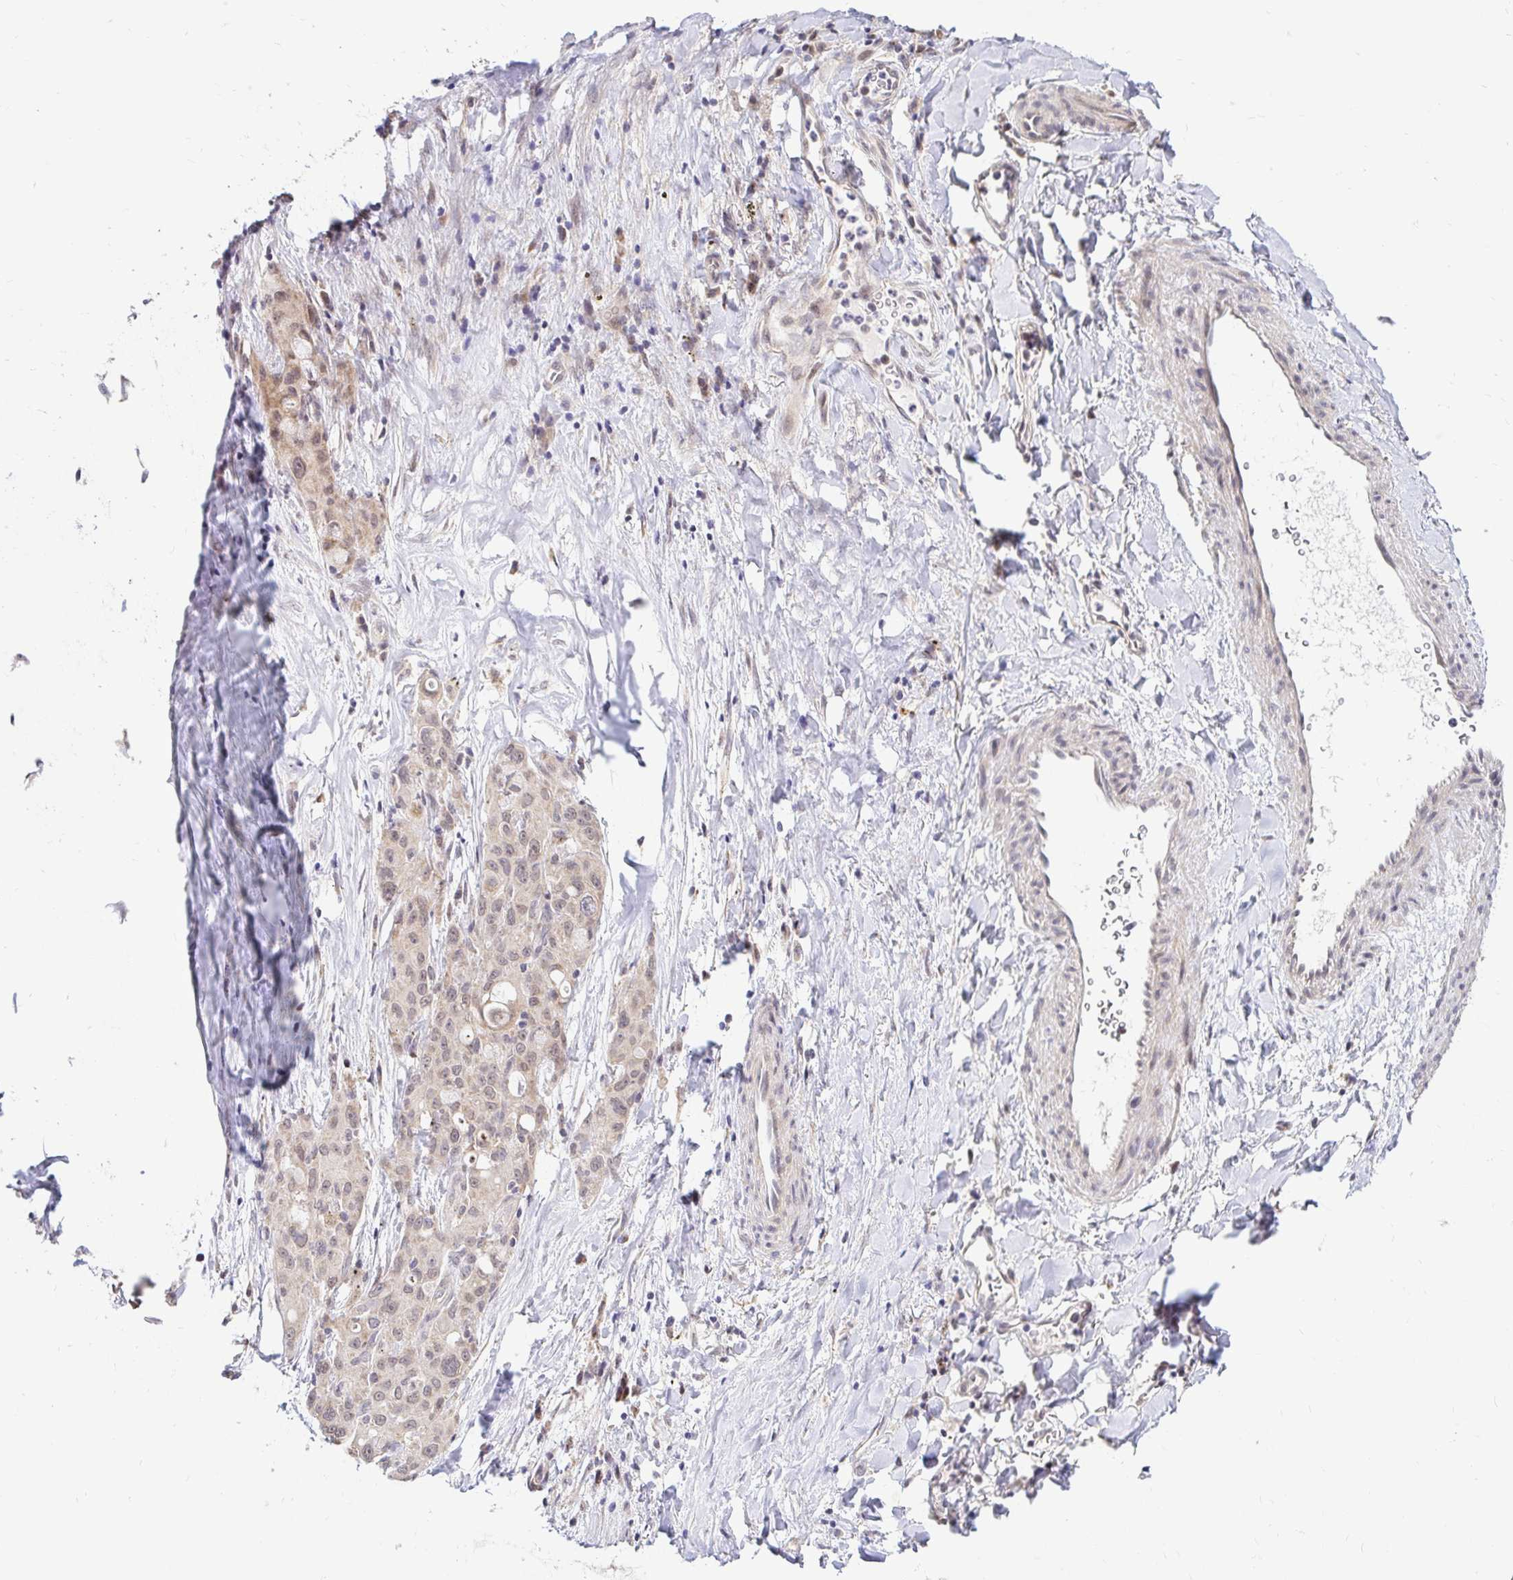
{"staining": {"intensity": "weak", "quantity": ">75%", "location": "nuclear"}, "tissue": "lung cancer", "cell_type": "Tumor cells", "image_type": "cancer", "snomed": [{"axis": "morphology", "description": "Adenocarcinoma, NOS"}, {"axis": "topography", "description": "Lung"}], "caption": "Immunohistochemical staining of human adenocarcinoma (lung) demonstrates weak nuclear protein expression in approximately >75% of tumor cells. The staining is performed using DAB (3,3'-diaminobenzidine) brown chromogen to label protein expression. The nuclei are counter-stained blue using hematoxylin.", "gene": "TIMM50", "patient": {"sex": "female", "age": 44}}